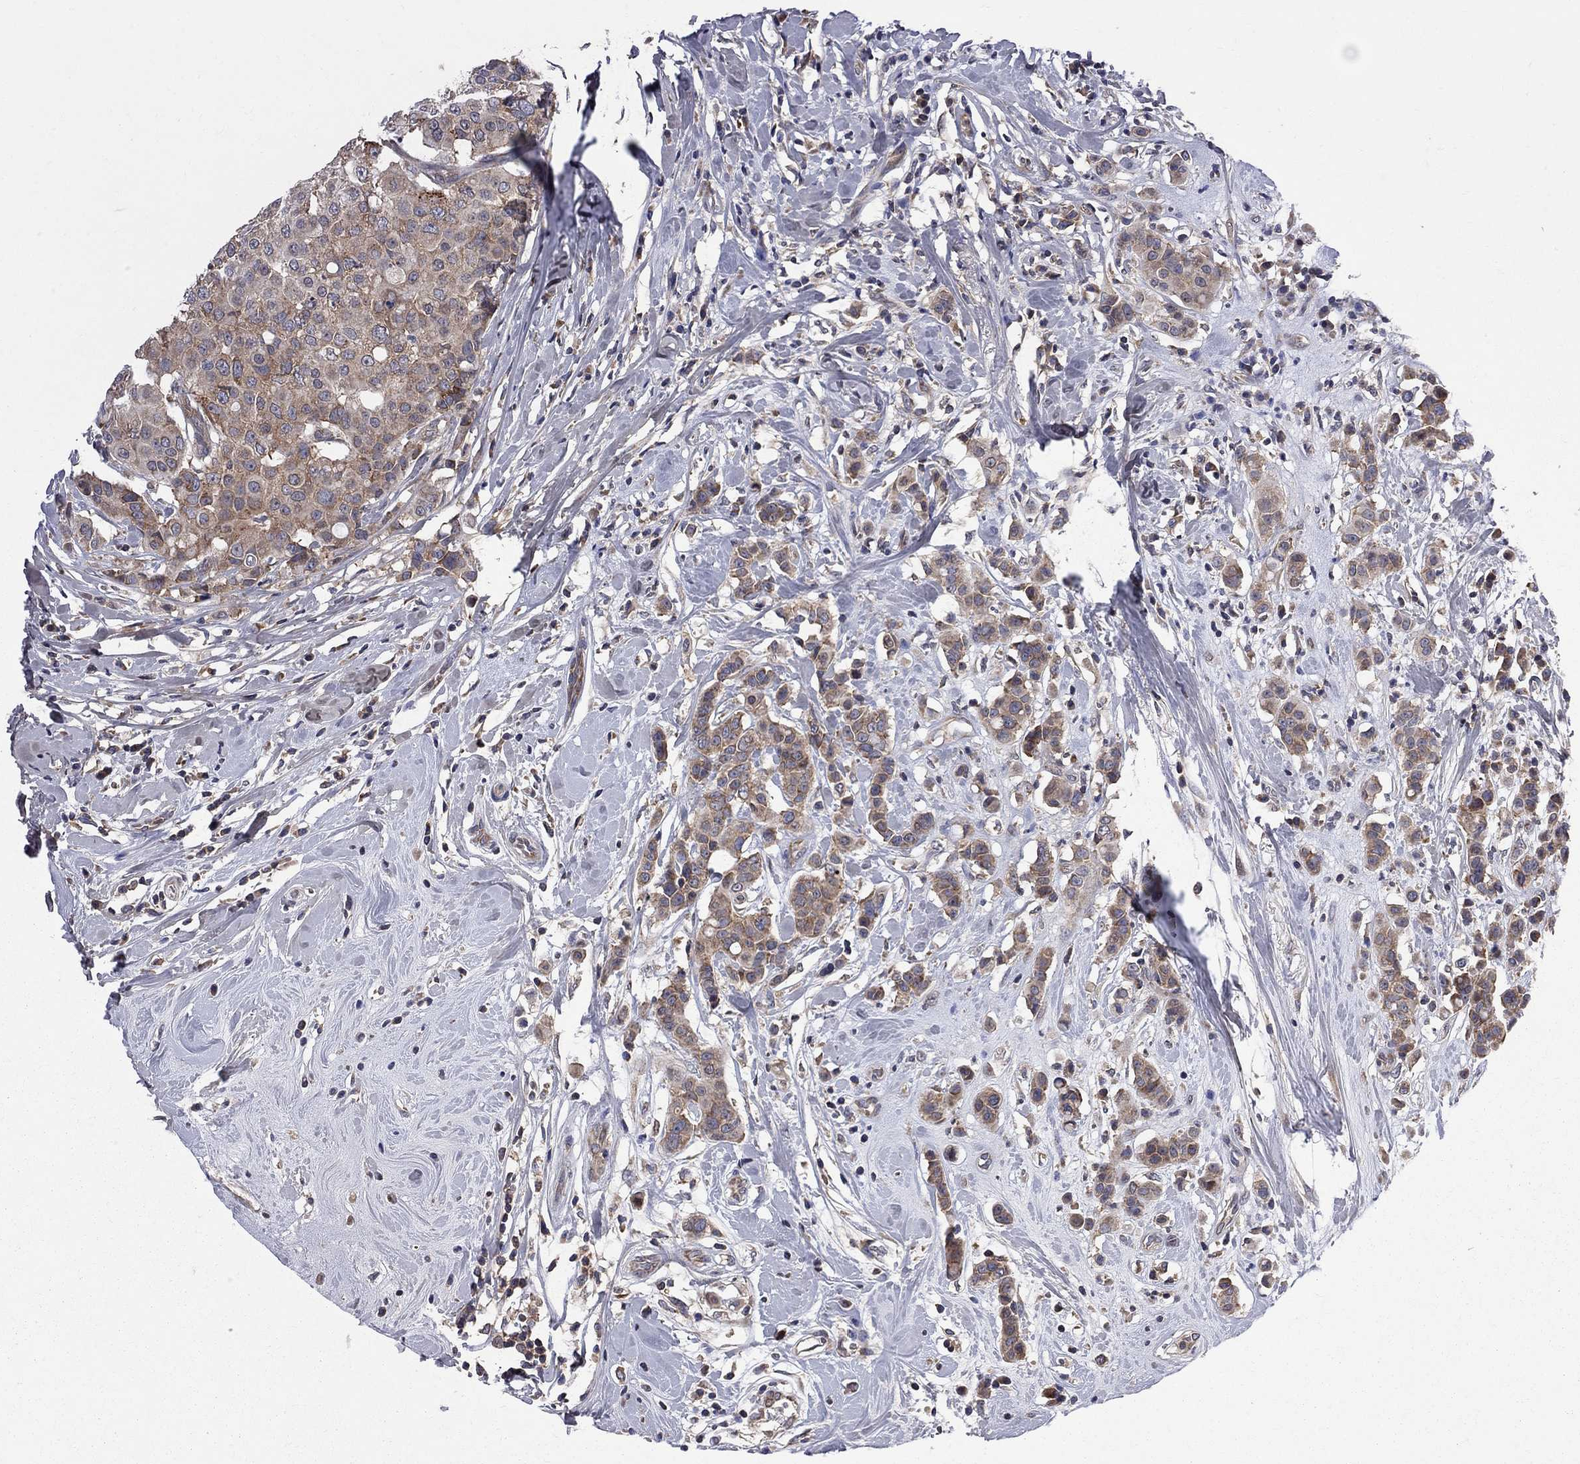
{"staining": {"intensity": "weak", "quantity": ">75%", "location": "cytoplasmic/membranous"}, "tissue": "breast cancer", "cell_type": "Tumor cells", "image_type": "cancer", "snomed": [{"axis": "morphology", "description": "Duct carcinoma"}, {"axis": "topography", "description": "Breast"}], "caption": "Immunohistochemistry (IHC) (DAB) staining of human breast cancer displays weak cytoplasmic/membranous protein expression in about >75% of tumor cells.", "gene": "CNOT11", "patient": {"sex": "female", "age": 27}}